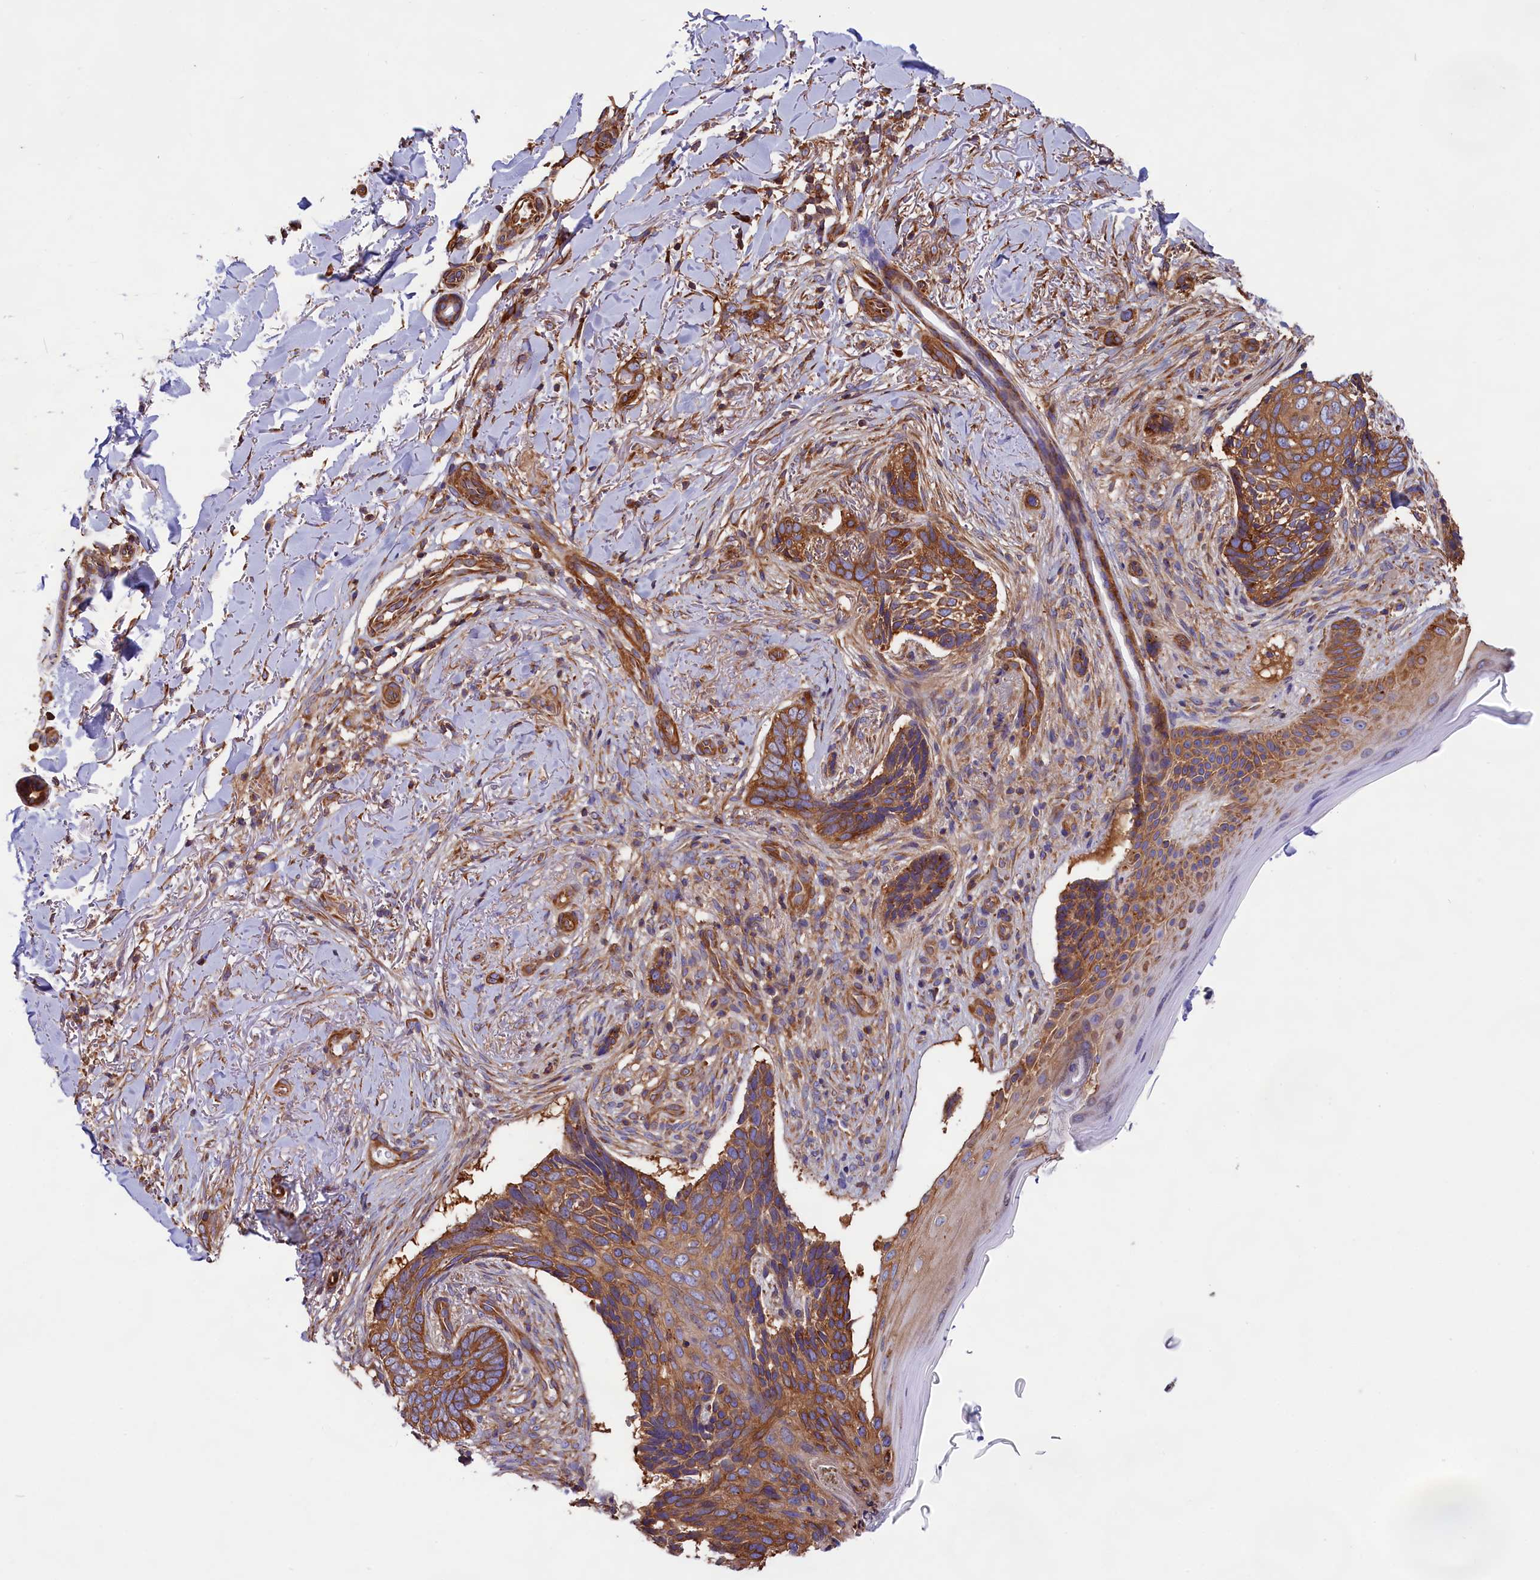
{"staining": {"intensity": "strong", "quantity": ">75%", "location": "cytoplasmic/membranous"}, "tissue": "skin cancer", "cell_type": "Tumor cells", "image_type": "cancer", "snomed": [{"axis": "morphology", "description": "Normal tissue, NOS"}, {"axis": "morphology", "description": "Basal cell carcinoma"}, {"axis": "topography", "description": "Skin"}], "caption": "This photomicrograph reveals skin basal cell carcinoma stained with immunohistochemistry to label a protein in brown. The cytoplasmic/membranous of tumor cells show strong positivity for the protein. Nuclei are counter-stained blue.", "gene": "GYS1", "patient": {"sex": "female", "age": 67}}